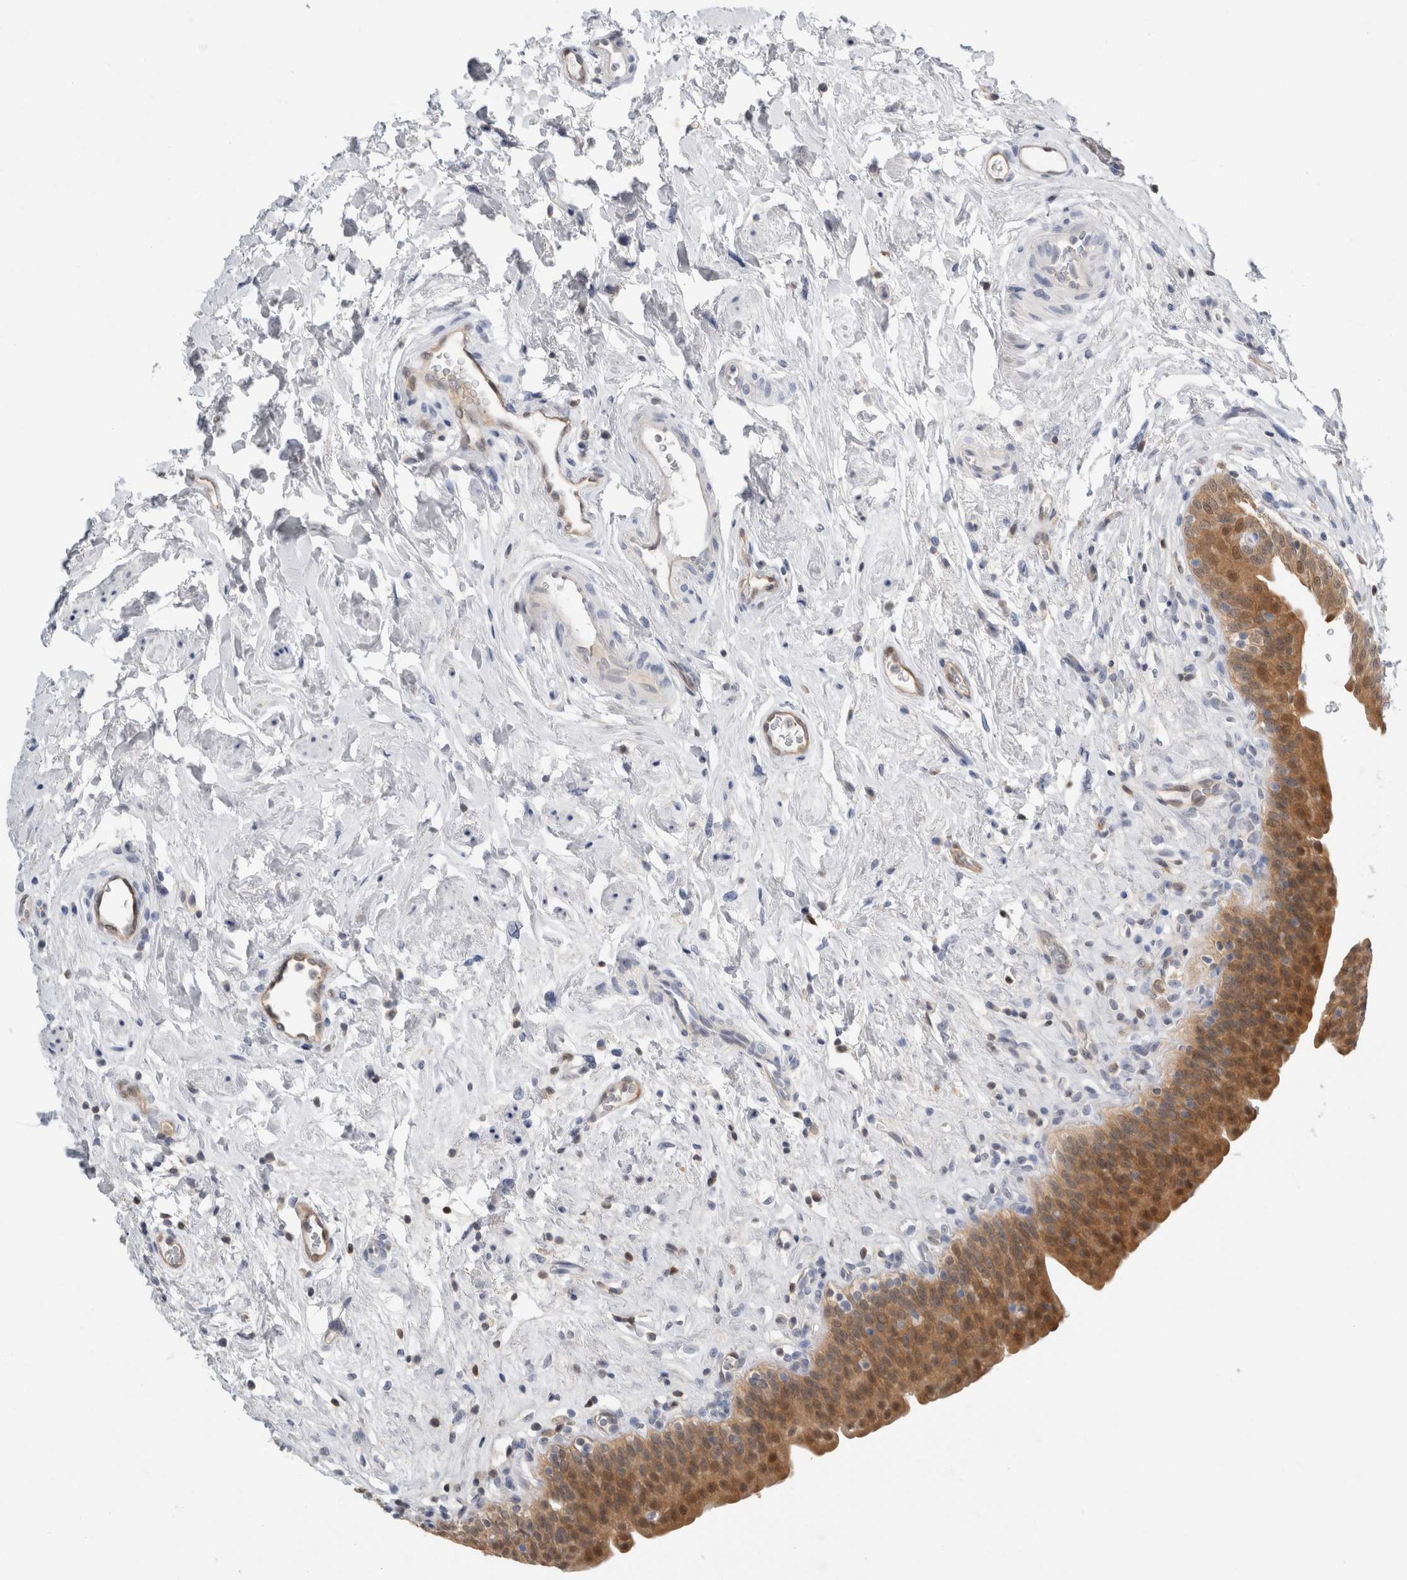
{"staining": {"intensity": "strong", "quantity": "25%-75%", "location": "cytoplasmic/membranous,nuclear"}, "tissue": "urinary bladder", "cell_type": "Urothelial cells", "image_type": "normal", "snomed": [{"axis": "morphology", "description": "Normal tissue, NOS"}, {"axis": "topography", "description": "Urinary bladder"}], "caption": "Protein expression analysis of unremarkable human urinary bladder reveals strong cytoplasmic/membranous,nuclear staining in about 25%-75% of urothelial cells. Immunohistochemistry stains the protein in brown and the nuclei are stained blue.", "gene": "CASP6", "patient": {"sex": "male", "age": 83}}